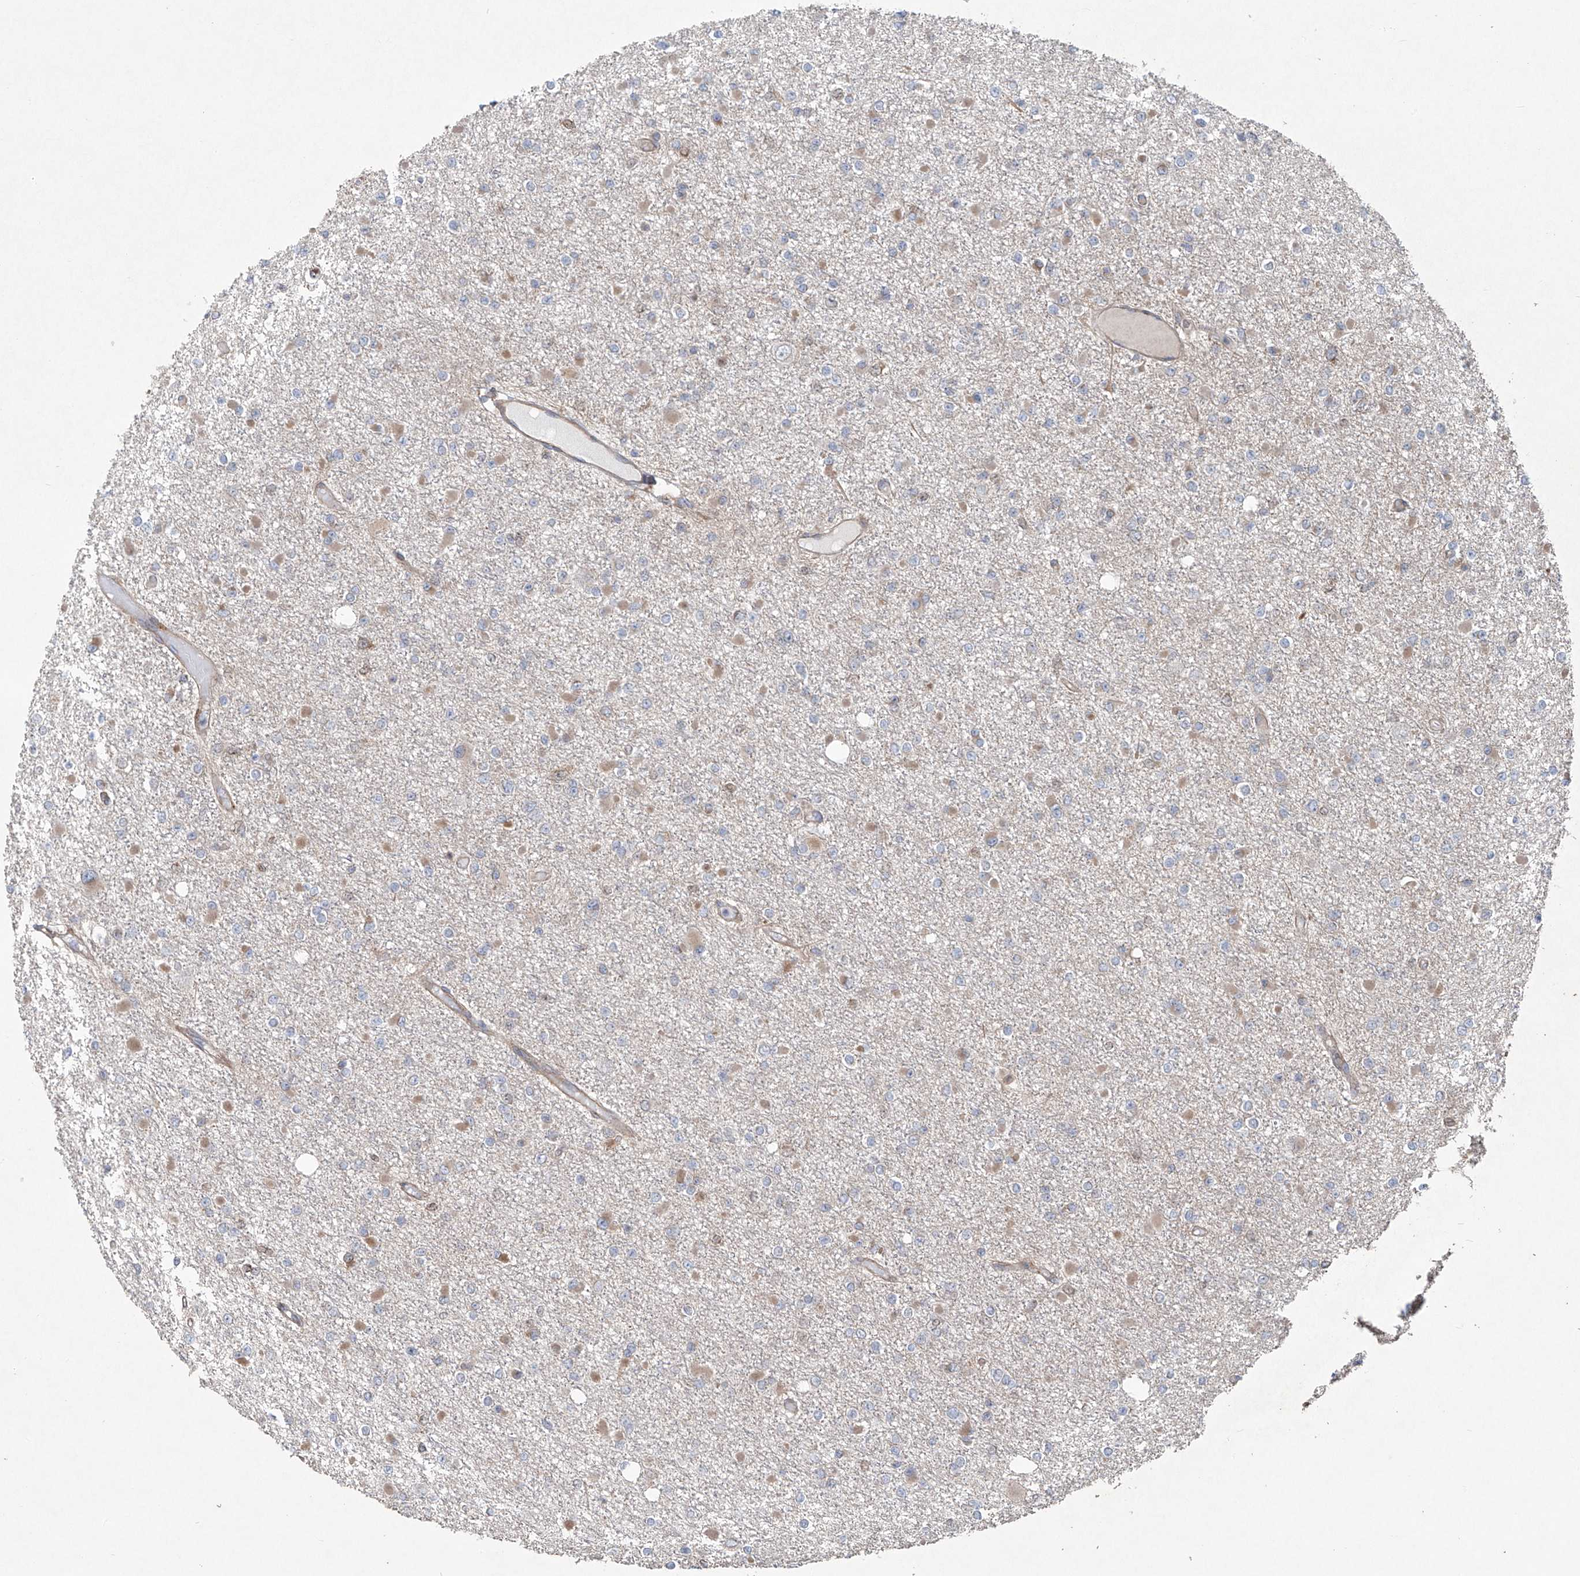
{"staining": {"intensity": "moderate", "quantity": "<25%", "location": "cytoplasmic/membranous"}, "tissue": "glioma", "cell_type": "Tumor cells", "image_type": "cancer", "snomed": [{"axis": "morphology", "description": "Glioma, malignant, Low grade"}, {"axis": "topography", "description": "Brain"}], "caption": "Protein expression by immunohistochemistry (IHC) shows moderate cytoplasmic/membranous positivity in about <25% of tumor cells in malignant glioma (low-grade).", "gene": "KLC4", "patient": {"sex": "female", "age": 22}}